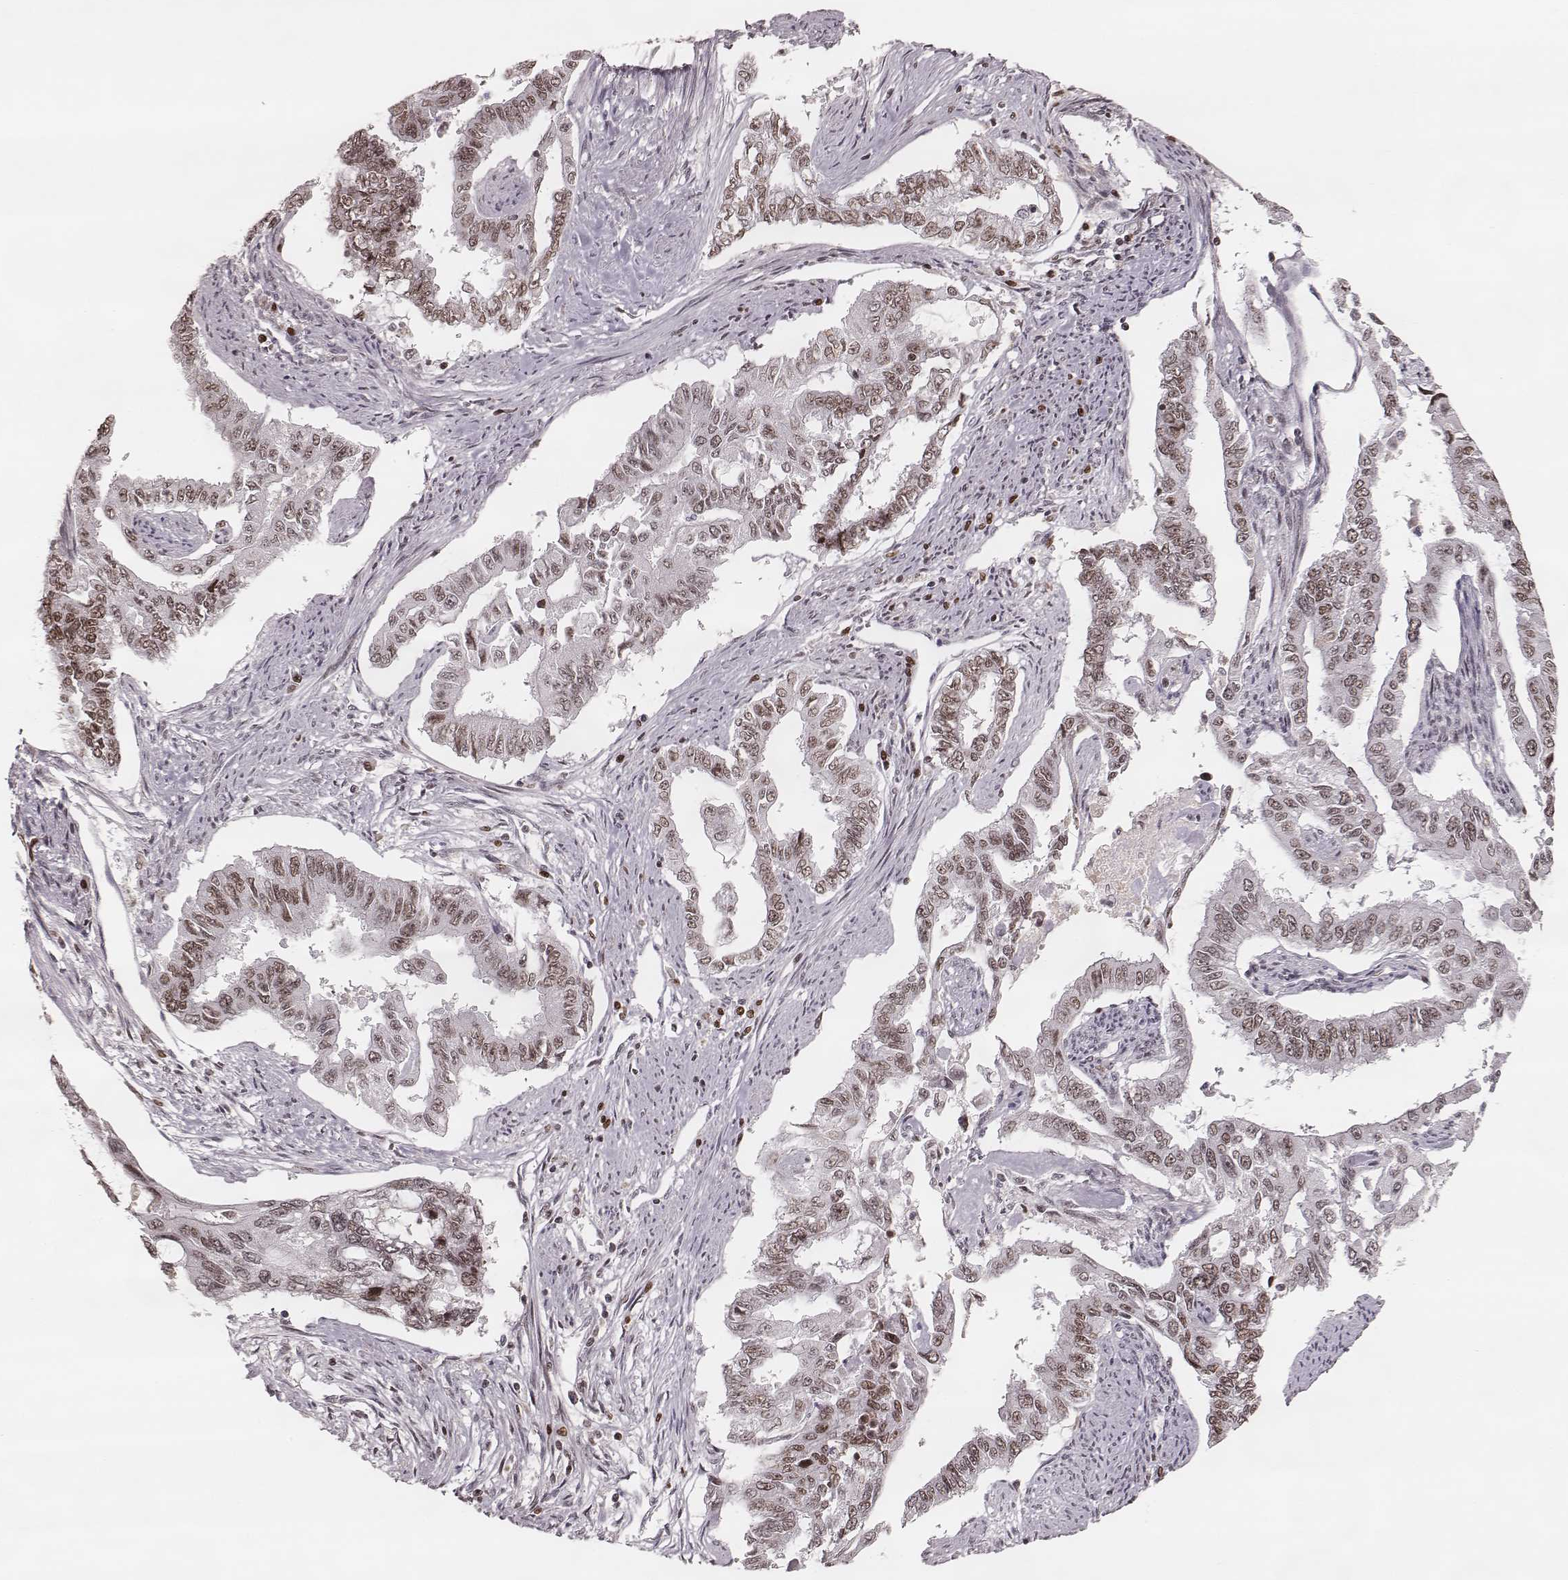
{"staining": {"intensity": "moderate", "quantity": ">75%", "location": "nuclear"}, "tissue": "endometrial cancer", "cell_type": "Tumor cells", "image_type": "cancer", "snomed": [{"axis": "morphology", "description": "Adenocarcinoma, NOS"}, {"axis": "topography", "description": "Uterus"}], "caption": "There is medium levels of moderate nuclear expression in tumor cells of endometrial adenocarcinoma, as demonstrated by immunohistochemical staining (brown color).", "gene": "PARP1", "patient": {"sex": "female", "age": 59}}